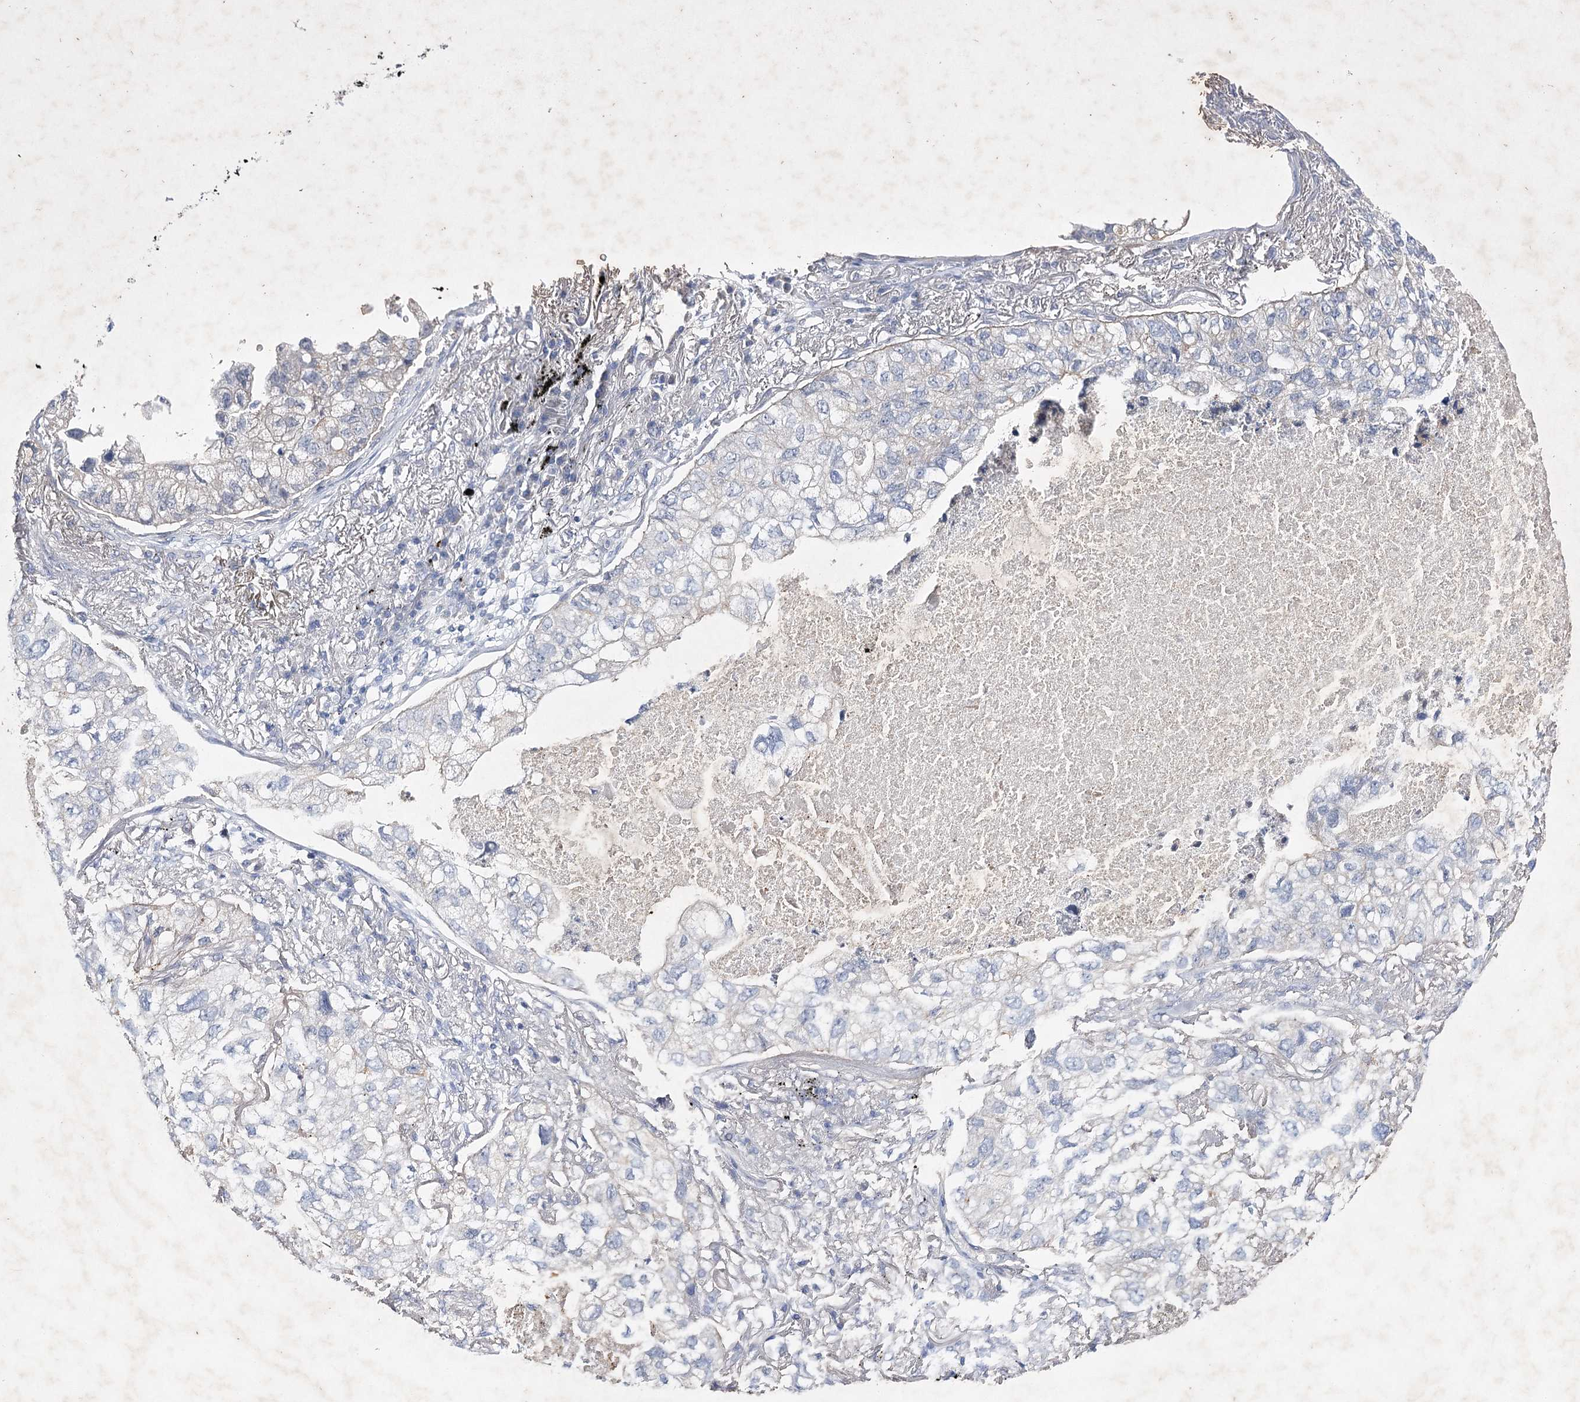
{"staining": {"intensity": "negative", "quantity": "none", "location": "none"}, "tissue": "lung cancer", "cell_type": "Tumor cells", "image_type": "cancer", "snomed": [{"axis": "morphology", "description": "Adenocarcinoma, NOS"}, {"axis": "topography", "description": "Lung"}], "caption": "Immunohistochemistry micrograph of neoplastic tissue: lung cancer stained with DAB displays no significant protein positivity in tumor cells.", "gene": "COX15", "patient": {"sex": "male", "age": 65}}